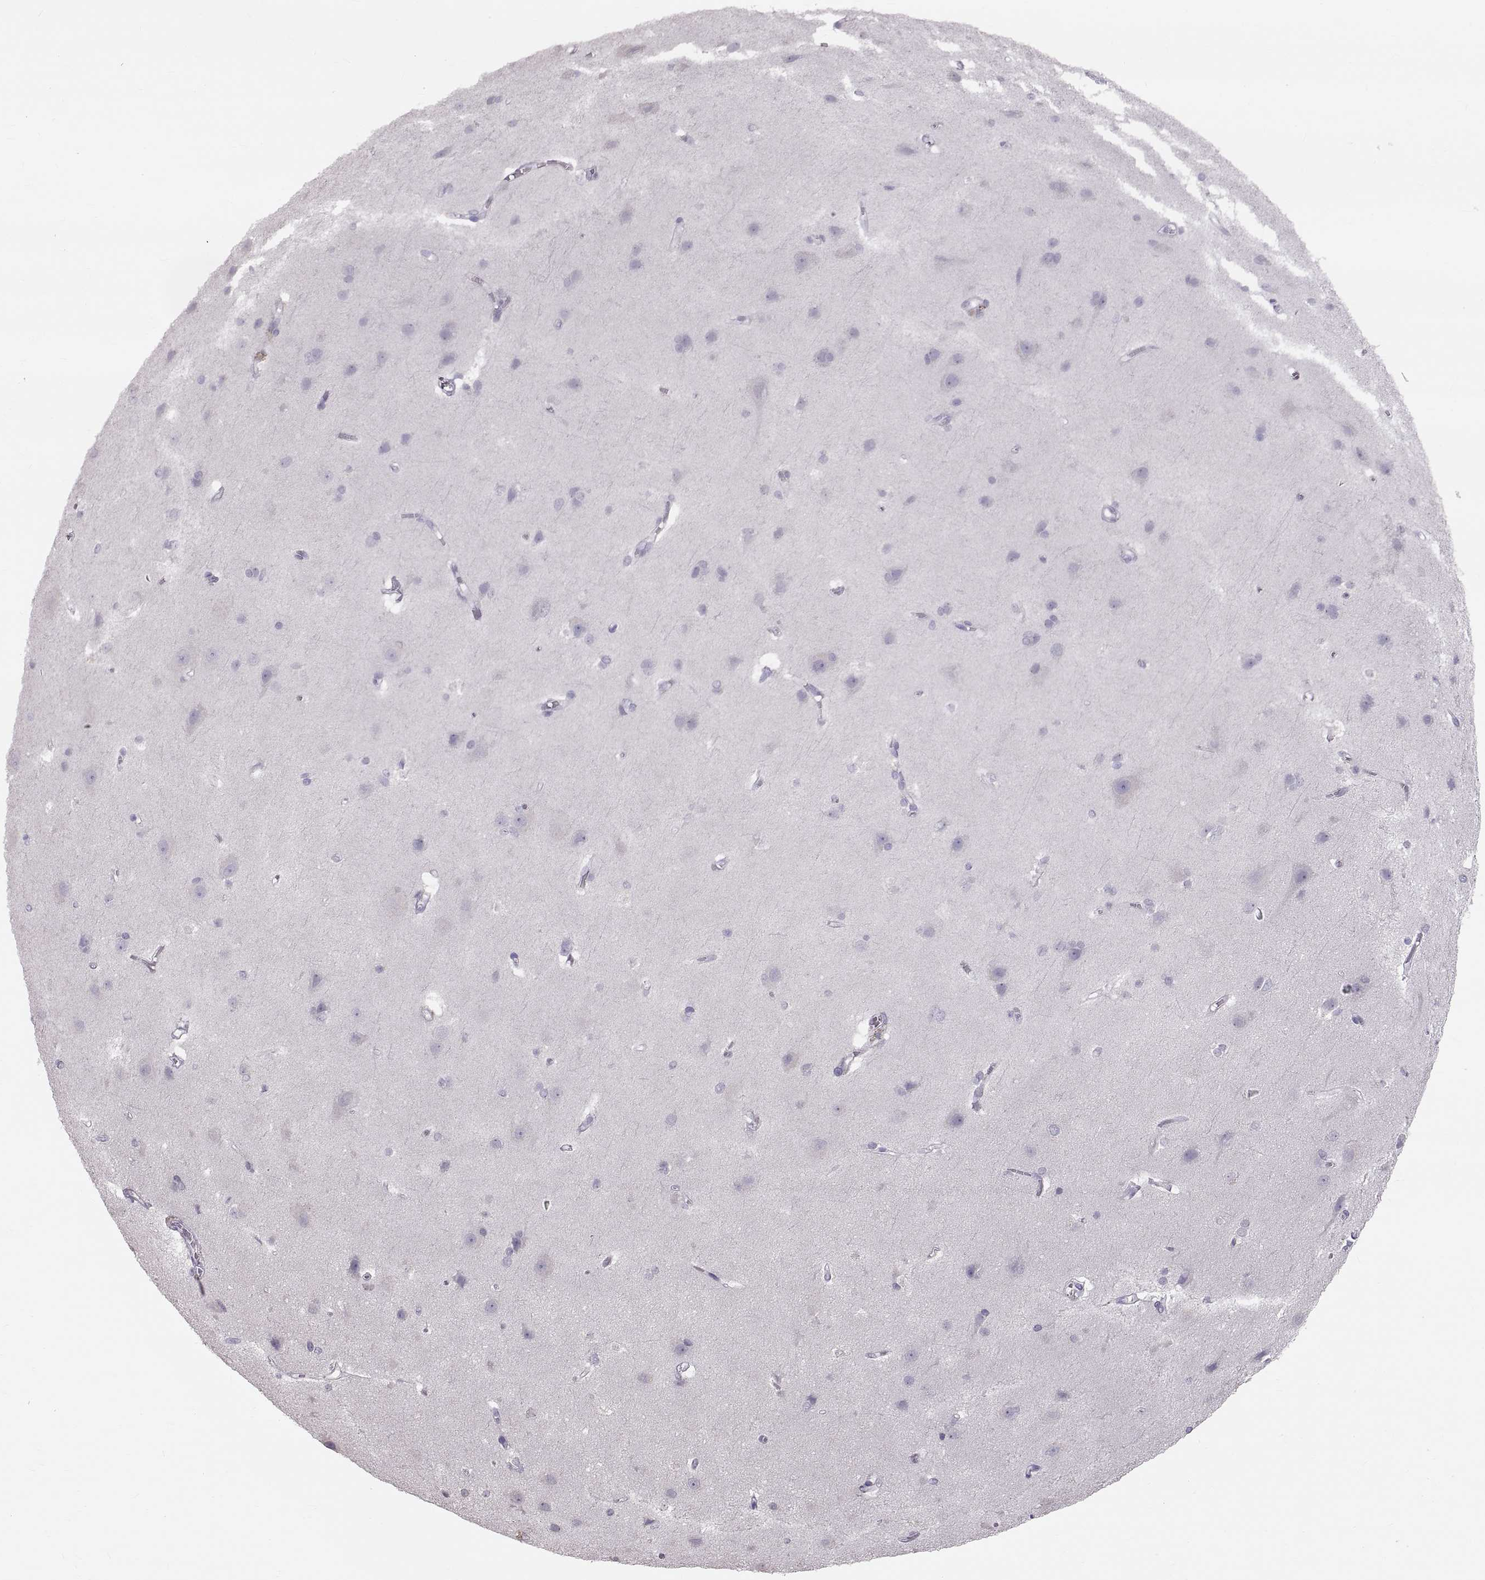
{"staining": {"intensity": "negative", "quantity": "none", "location": "none"}, "tissue": "cerebral cortex", "cell_type": "Endothelial cells", "image_type": "normal", "snomed": [{"axis": "morphology", "description": "Normal tissue, NOS"}, {"axis": "topography", "description": "Cerebral cortex"}], "caption": "High magnification brightfield microscopy of normal cerebral cortex stained with DAB (brown) and counterstained with hematoxylin (blue): endothelial cells show no significant positivity.", "gene": "WBP2NL", "patient": {"sex": "male", "age": 37}}